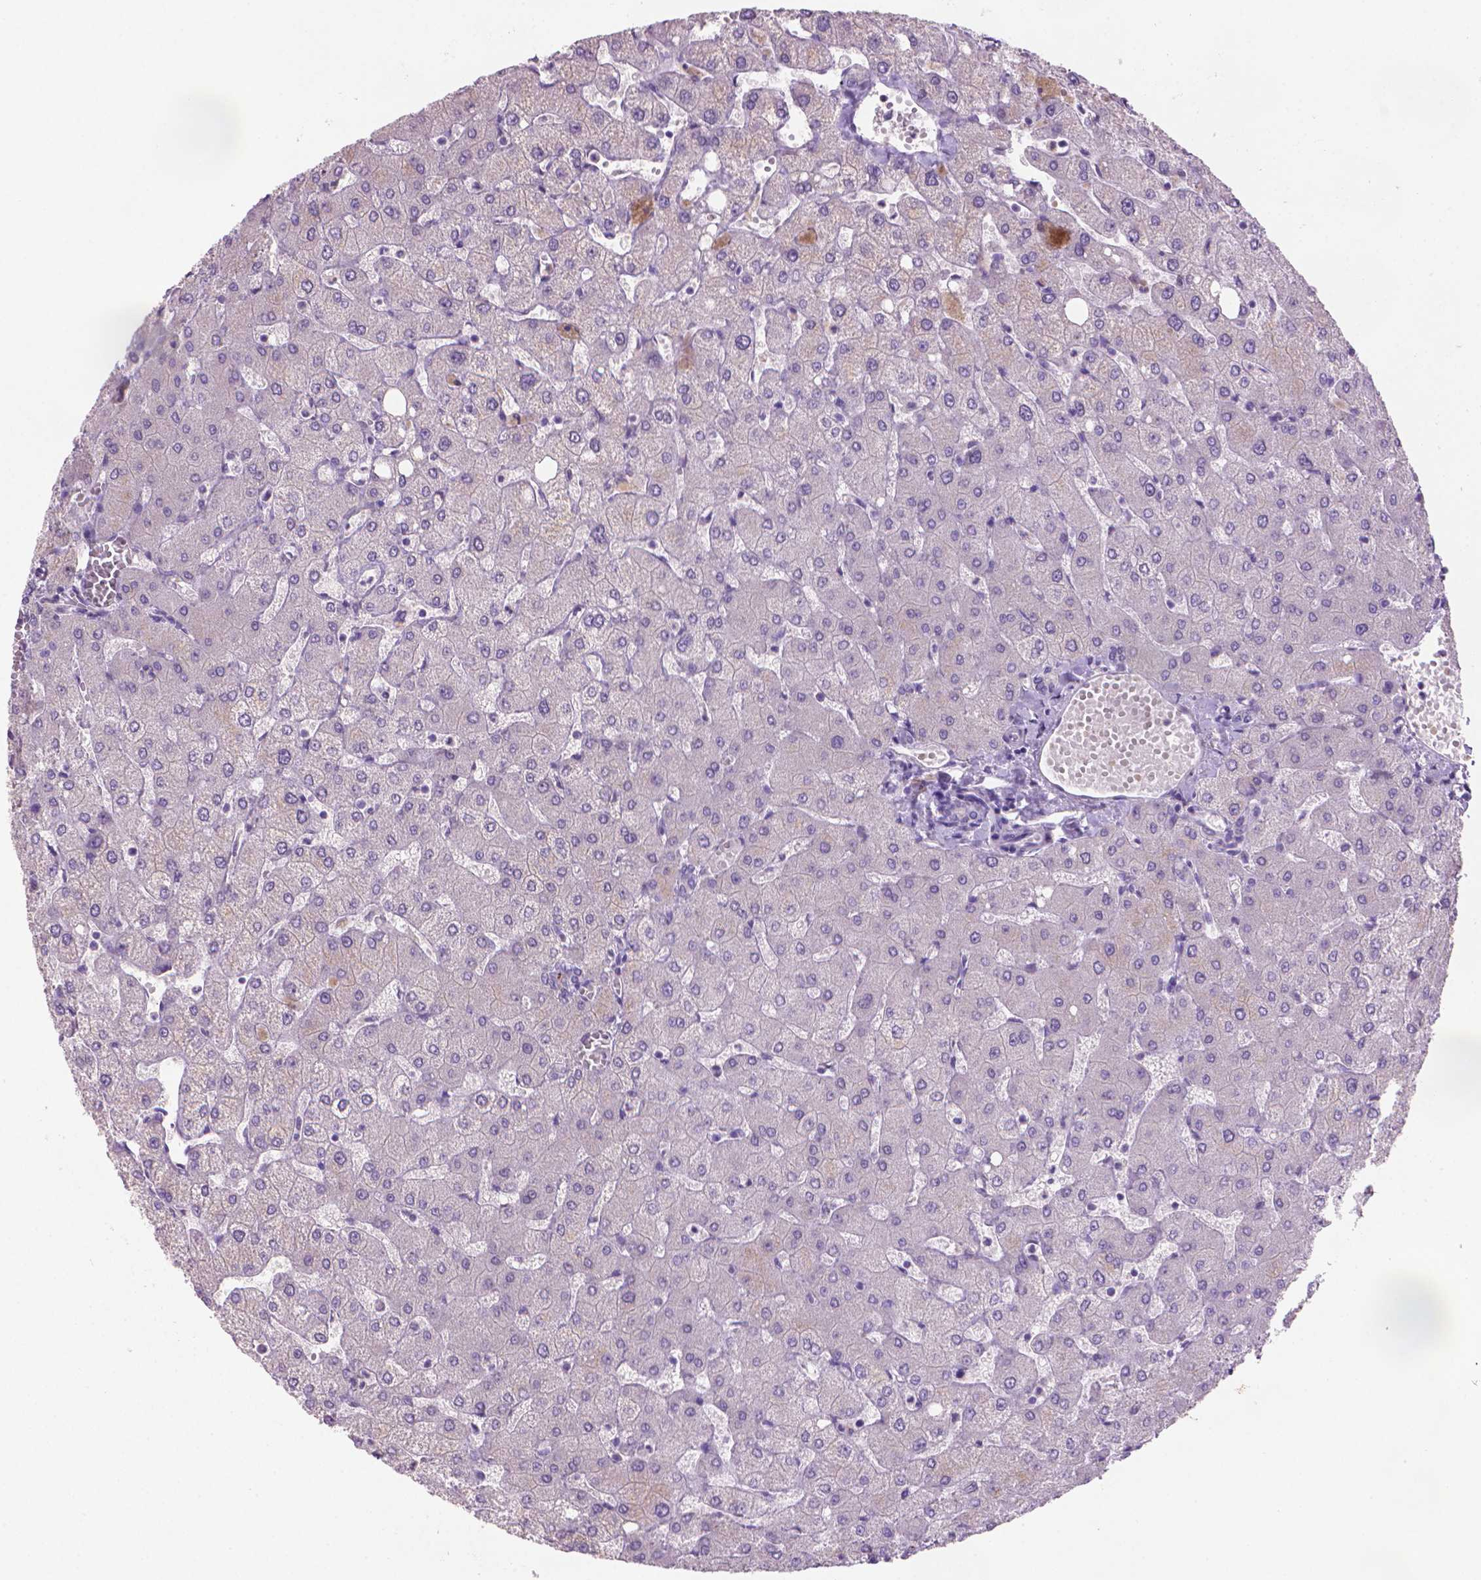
{"staining": {"intensity": "negative", "quantity": "none", "location": "none"}, "tissue": "liver", "cell_type": "Cholangiocytes", "image_type": "normal", "snomed": [{"axis": "morphology", "description": "Normal tissue, NOS"}, {"axis": "topography", "description": "Liver"}], "caption": "Immunohistochemistry (IHC) micrograph of unremarkable liver stained for a protein (brown), which reveals no positivity in cholangiocytes.", "gene": "MUC1", "patient": {"sex": "female", "age": 54}}